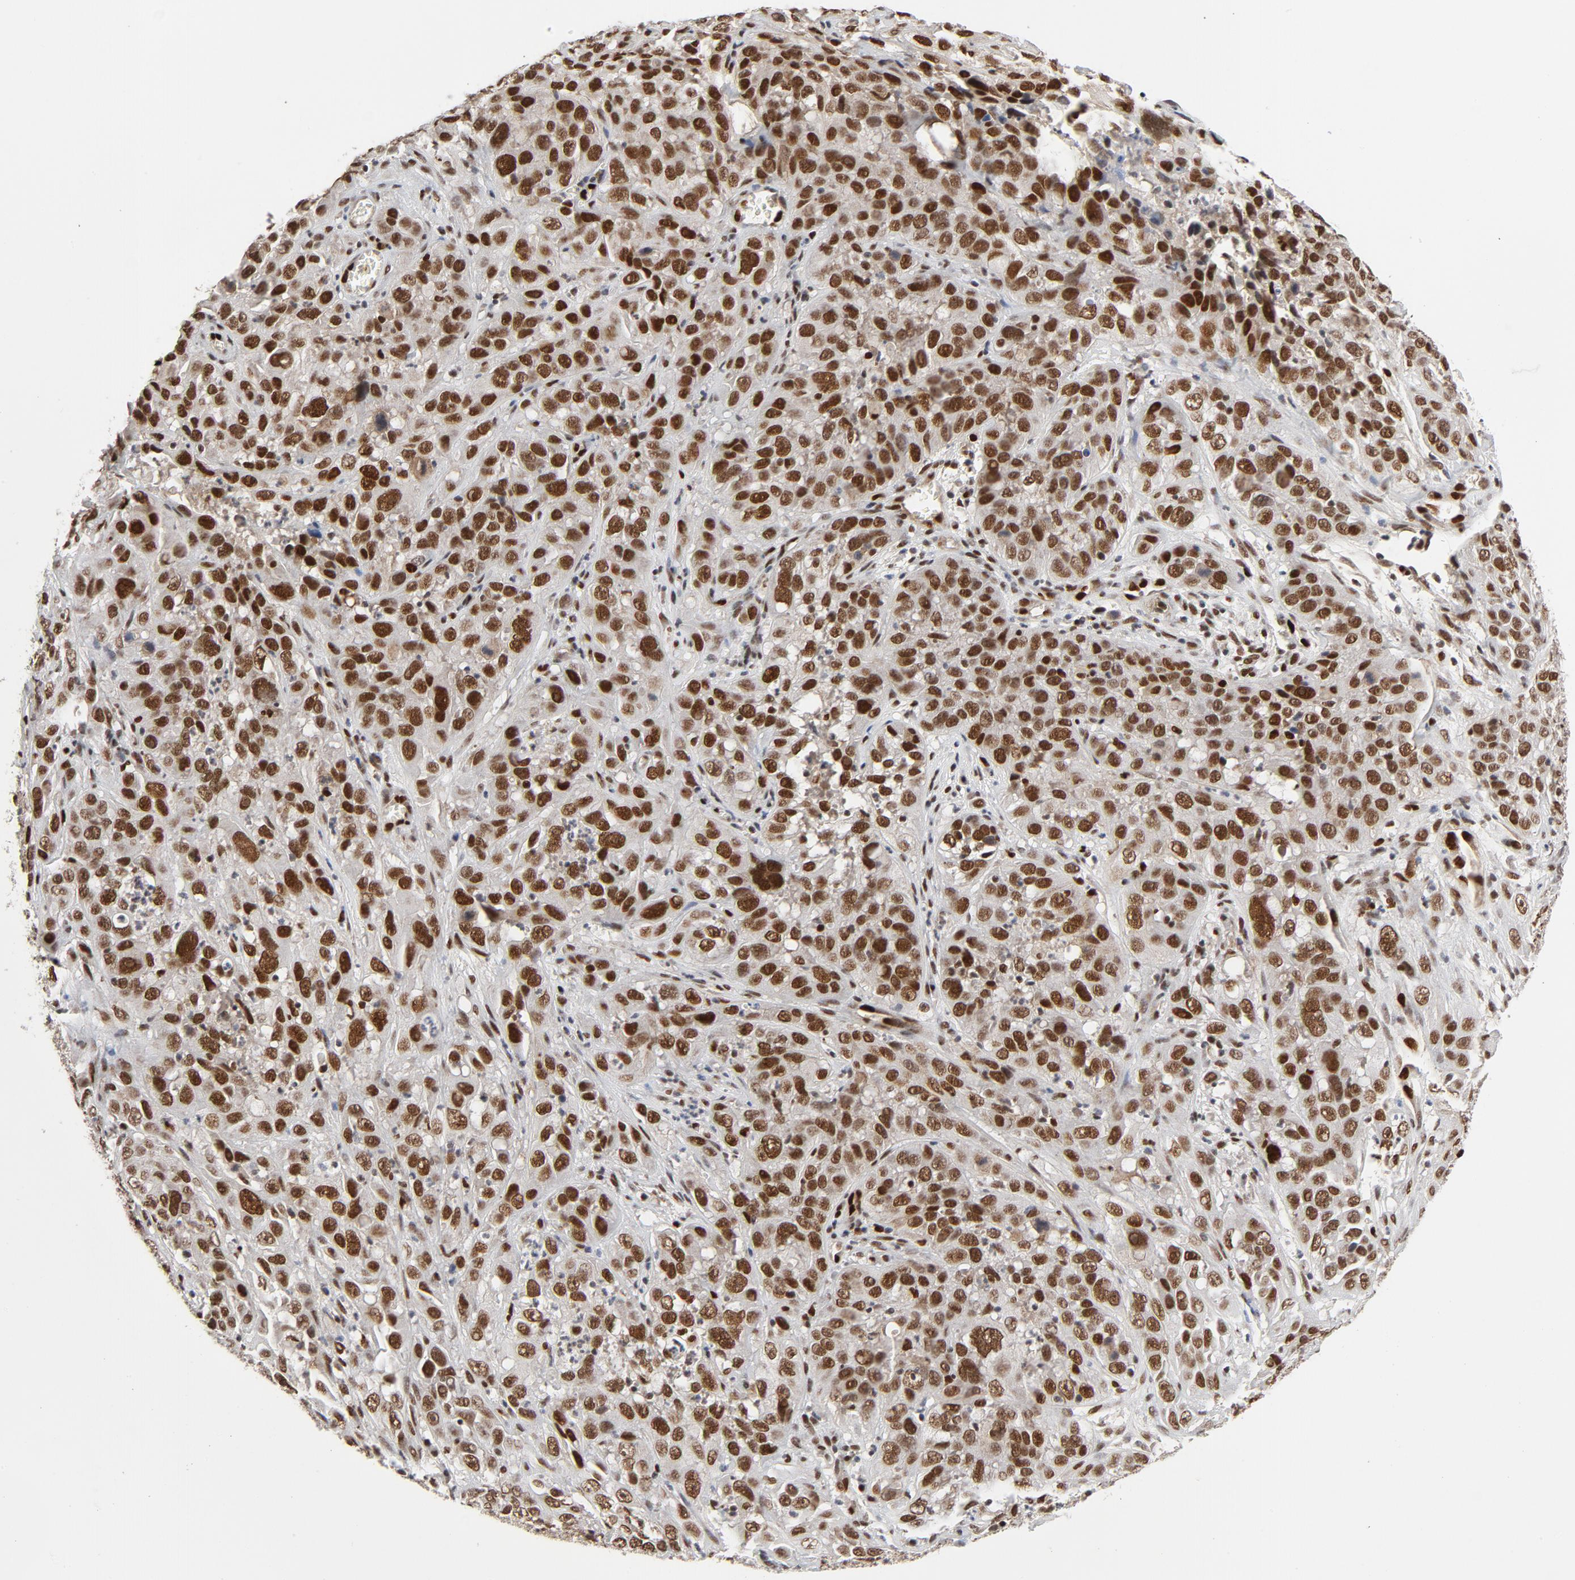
{"staining": {"intensity": "moderate", "quantity": ">75%", "location": "nuclear"}, "tissue": "cervical cancer", "cell_type": "Tumor cells", "image_type": "cancer", "snomed": [{"axis": "morphology", "description": "Squamous cell carcinoma, NOS"}, {"axis": "topography", "description": "Cervix"}], "caption": "IHC (DAB (3,3'-diaminobenzidine)) staining of human cervical squamous cell carcinoma reveals moderate nuclear protein expression in approximately >75% of tumor cells.", "gene": "MEF2A", "patient": {"sex": "female", "age": 32}}